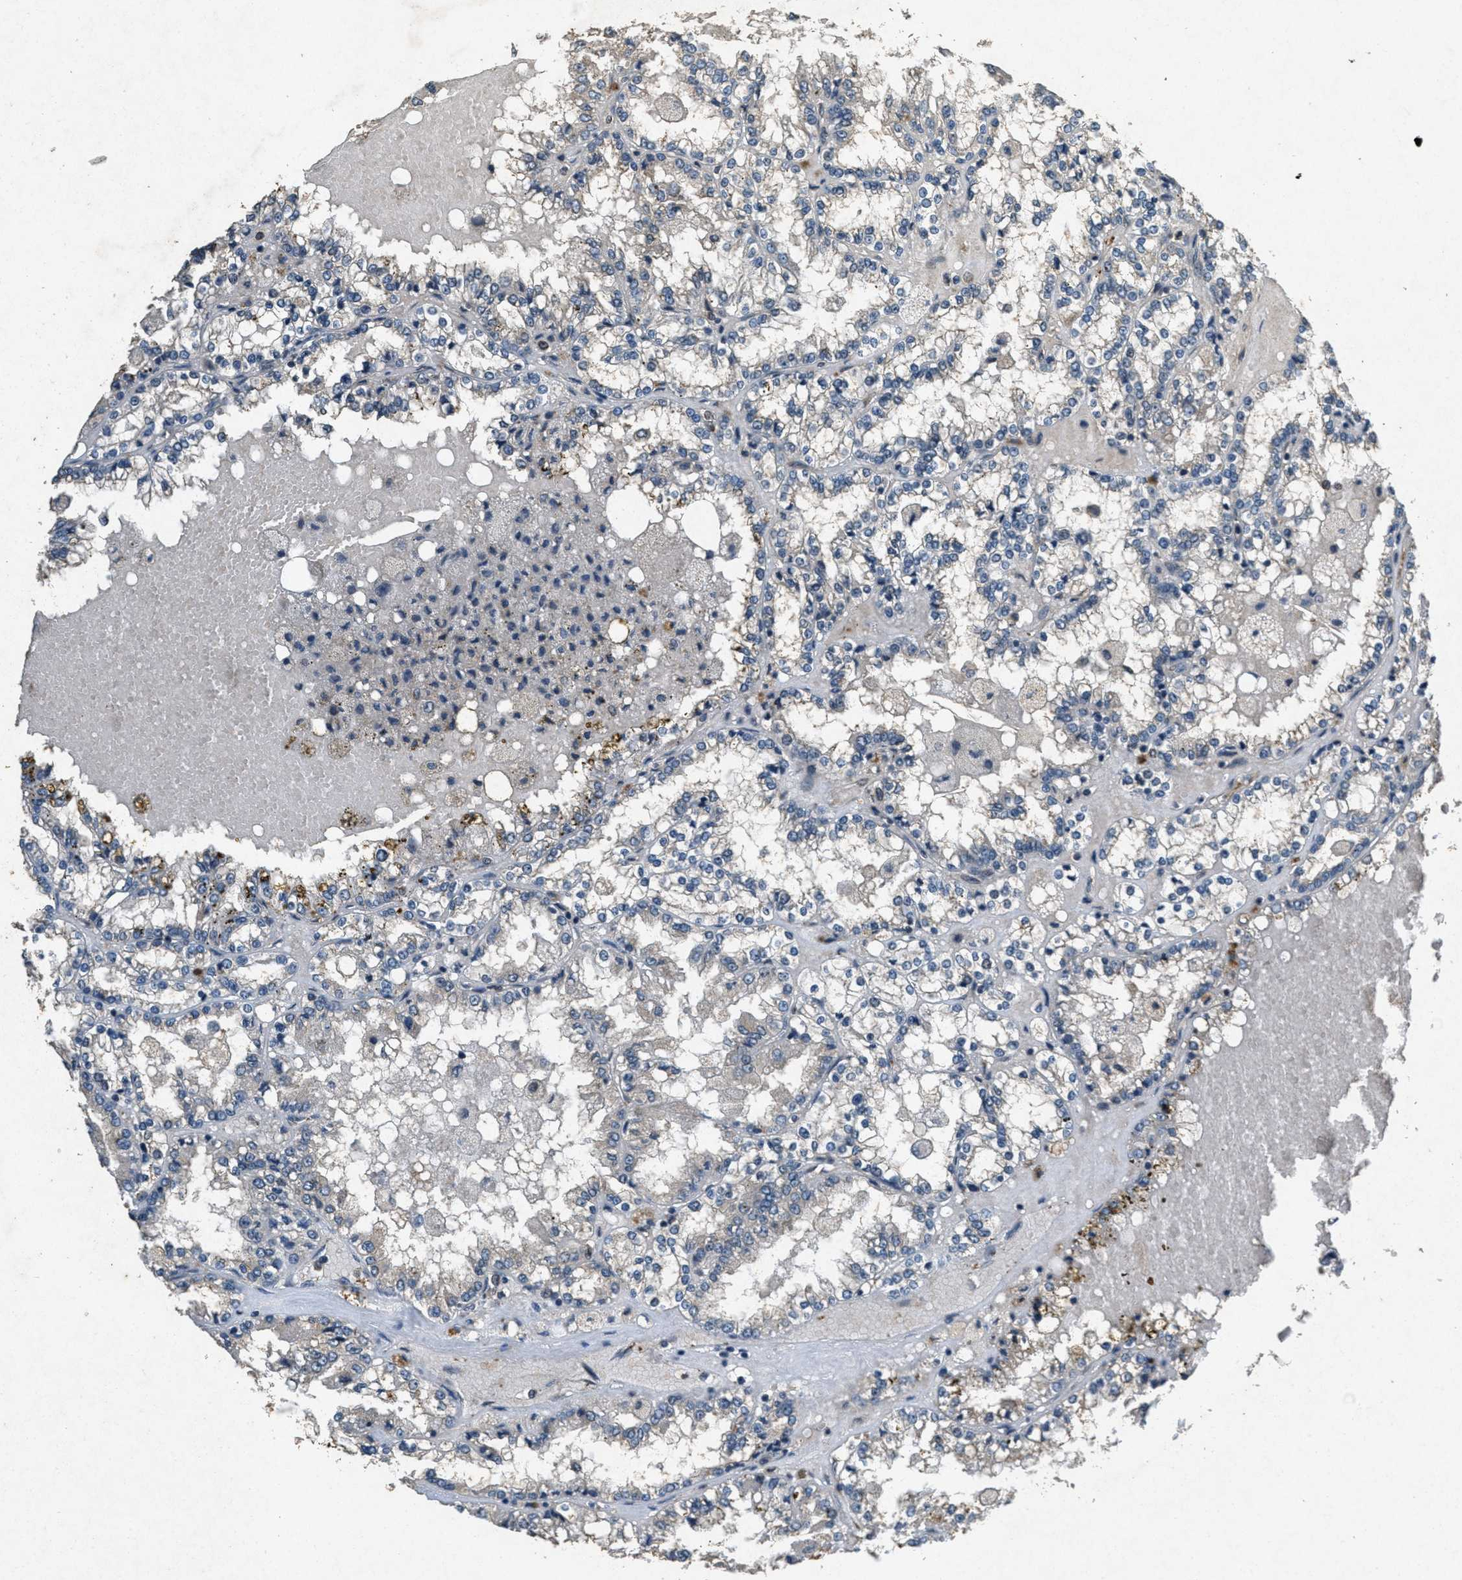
{"staining": {"intensity": "negative", "quantity": "none", "location": "none"}, "tissue": "renal cancer", "cell_type": "Tumor cells", "image_type": "cancer", "snomed": [{"axis": "morphology", "description": "Adenocarcinoma, NOS"}, {"axis": "topography", "description": "Kidney"}], "caption": "Protein analysis of renal cancer shows no significant expression in tumor cells. (Stains: DAB (3,3'-diaminobenzidine) immunohistochemistry (IHC) with hematoxylin counter stain, Microscopy: brightfield microscopy at high magnification).", "gene": "RAB3D", "patient": {"sex": "female", "age": 56}}